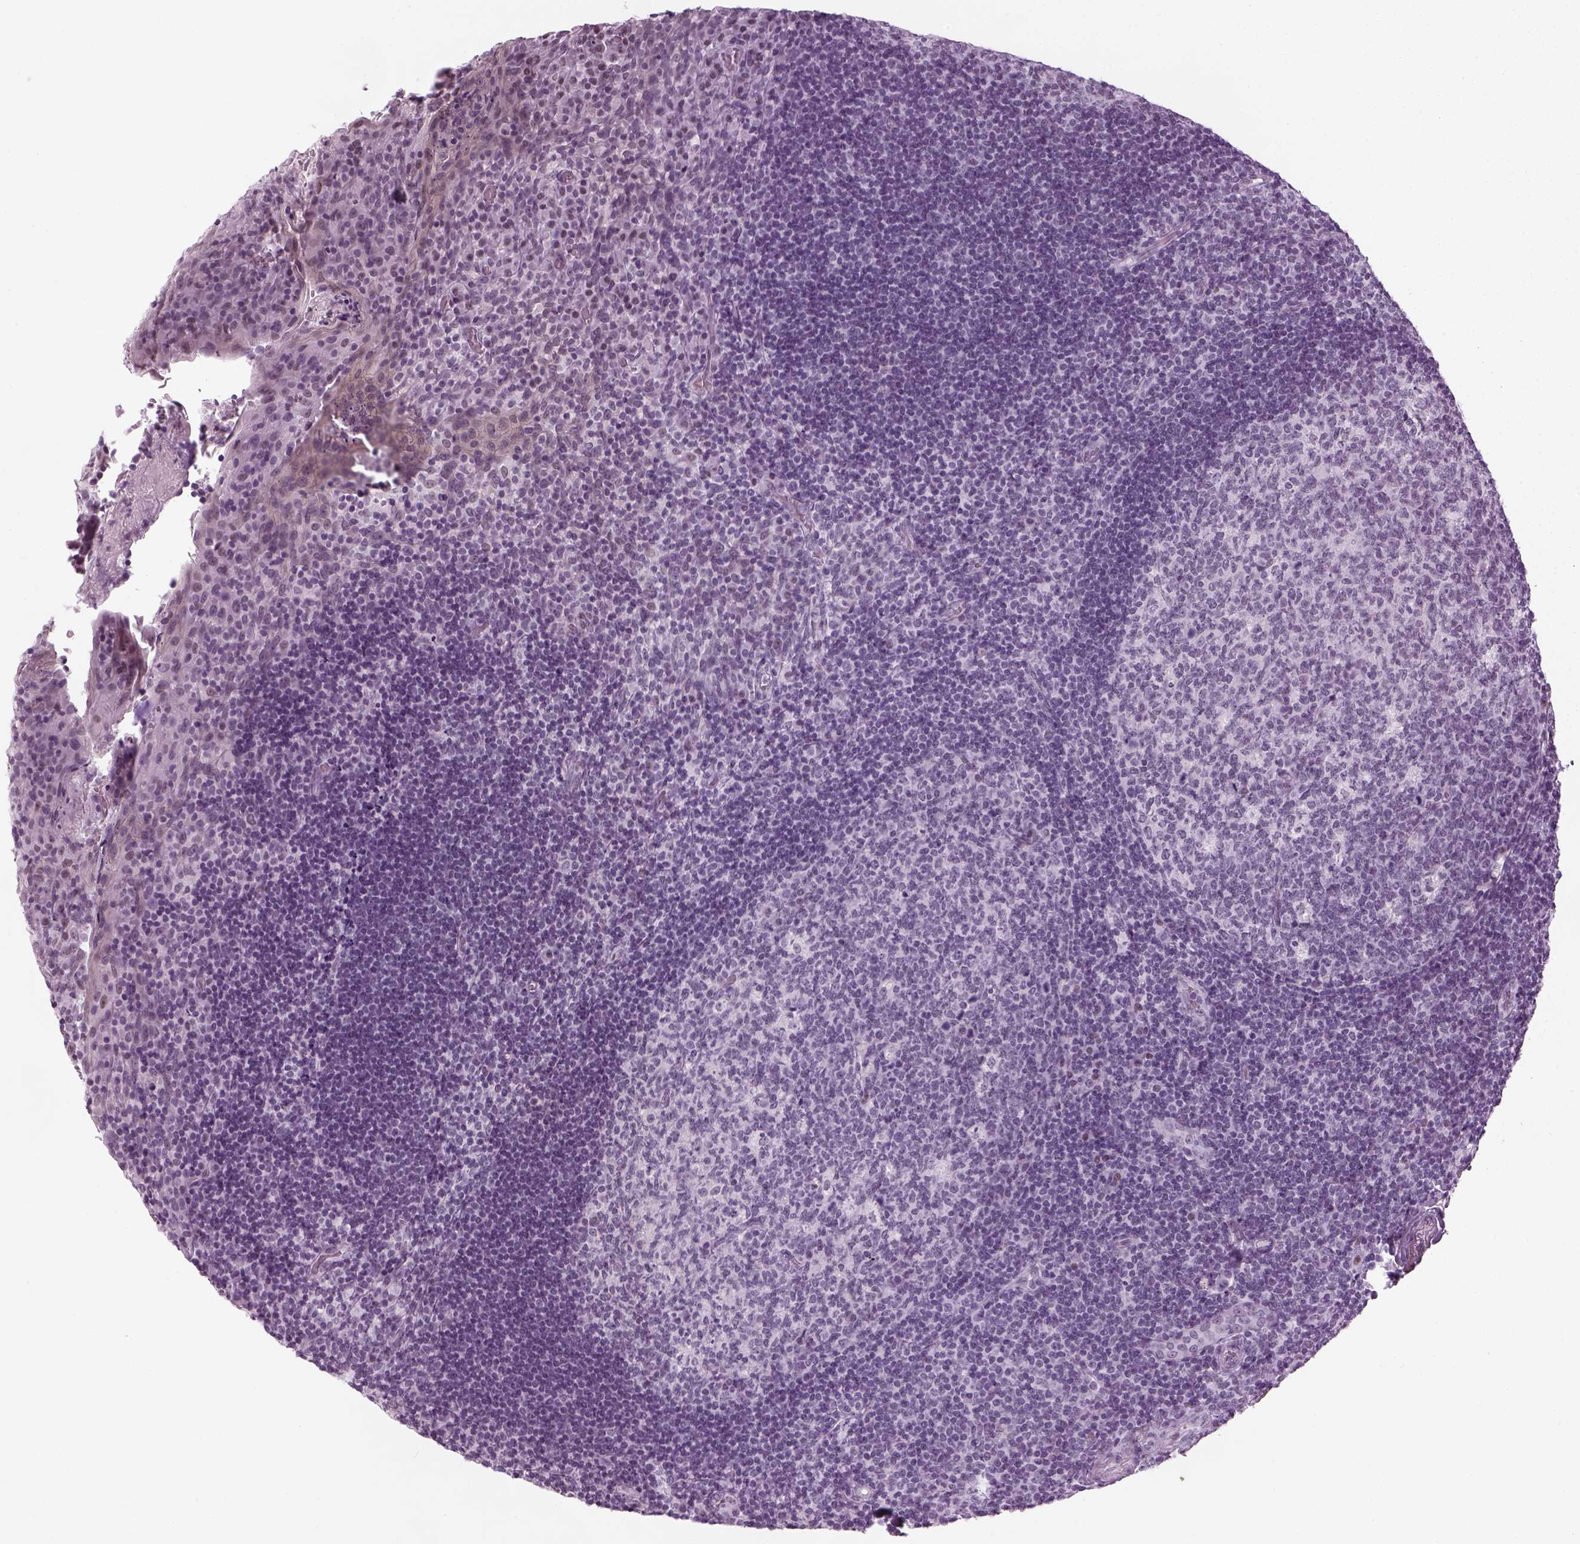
{"staining": {"intensity": "negative", "quantity": "none", "location": "none"}, "tissue": "tonsil", "cell_type": "Germinal center cells", "image_type": "normal", "snomed": [{"axis": "morphology", "description": "Normal tissue, NOS"}, {"axis": "topography", "description": "Tonsil"}], "caption": "Protein analysis of normal tonsil reveals no significant positivity in germinal center cells.", "gene": "KCNG2", "patient": {"sex": "male", "age": 17}}